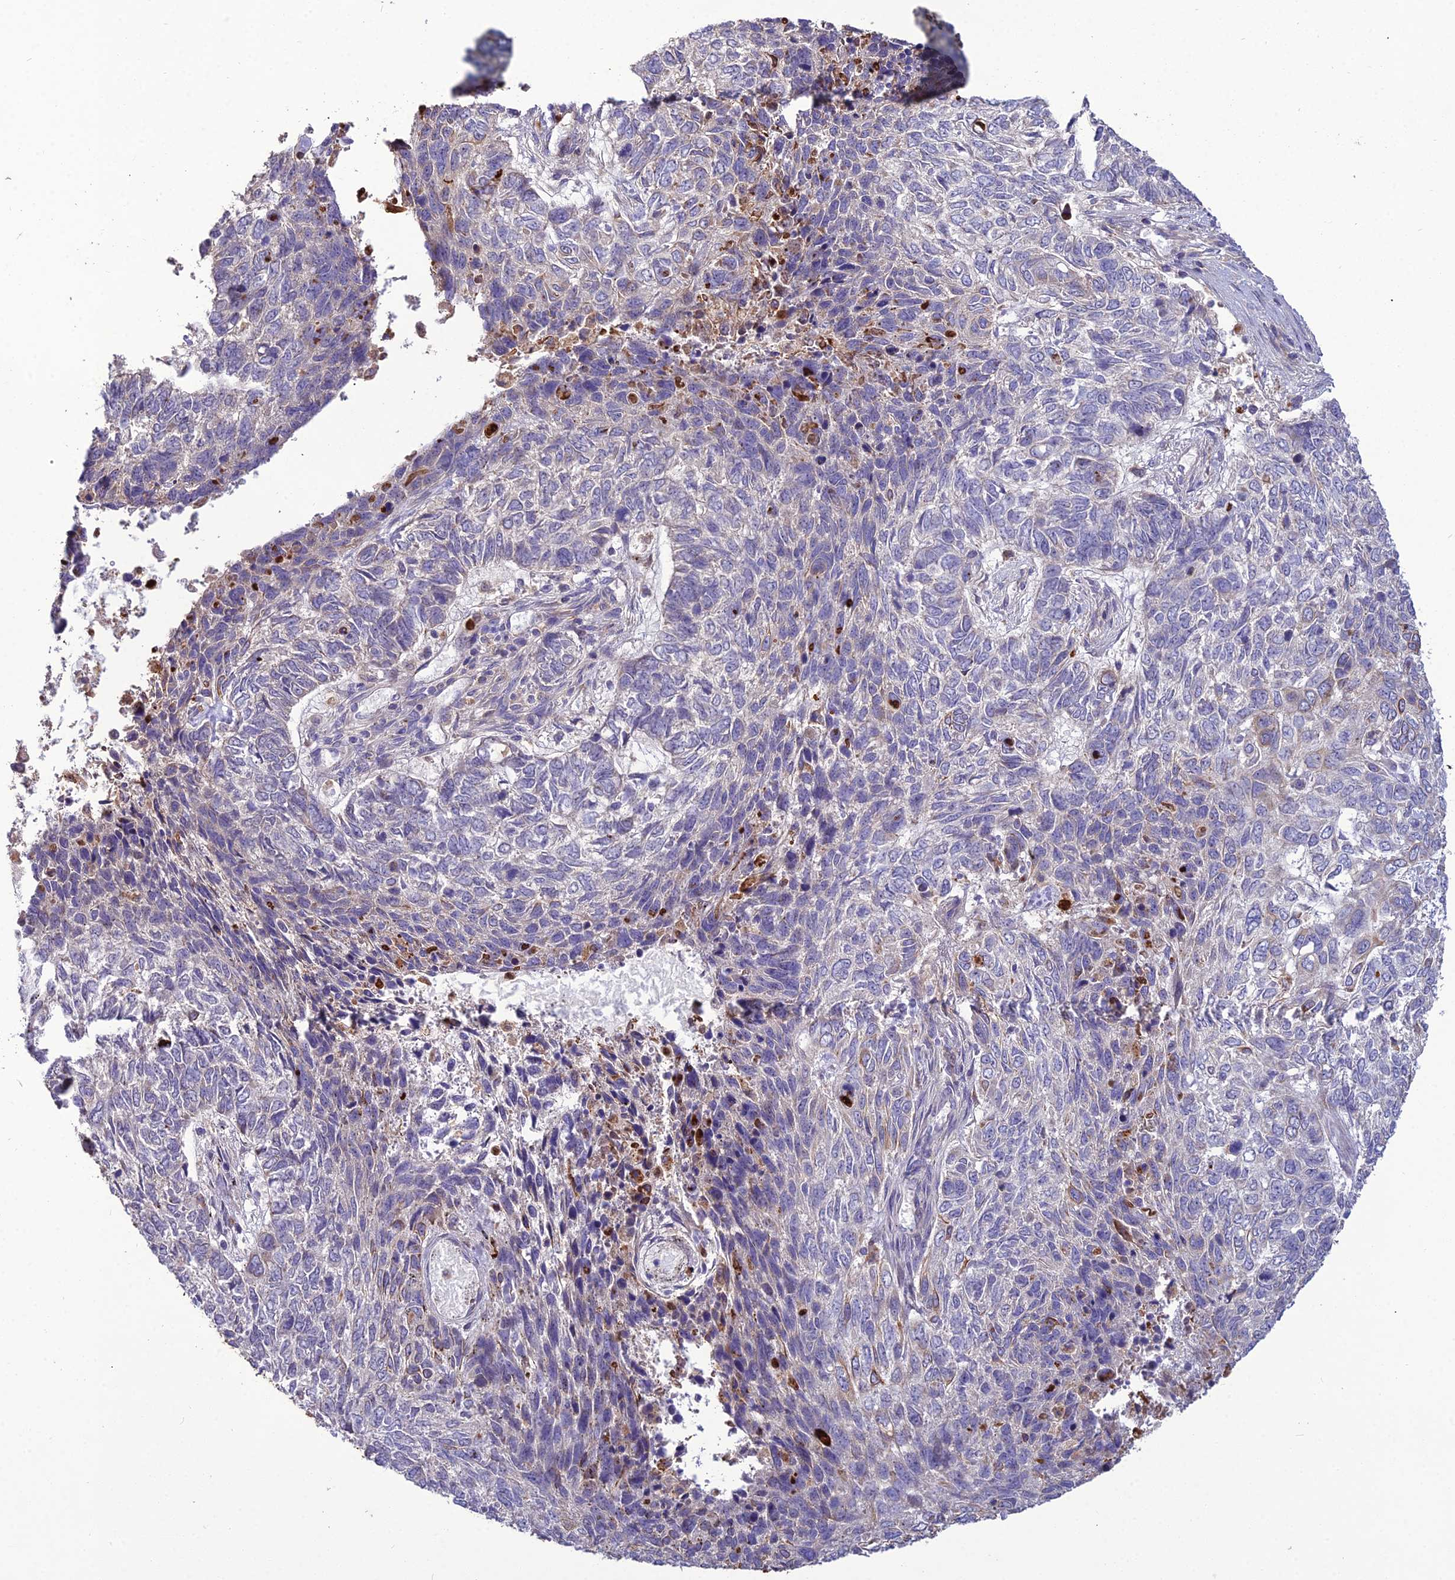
{"staining": {"intensity": "negative", "quantity": "none", "location": "none"}, "tissue": "skin cancer", "cell_type": "Tumor cells", "image_type": "cancer", "snomed": [{"axis": "morphology", "description": "Basal cell carcinoma"}, {"axis": "topography", "description": "Skin"}], "caption": "There is no significant expression in tumor cells of basal cell carcinoma (skin). (Stains: DAB (3,3'-diaminobenzidine) IHC with hematoxylin counter stain, Microscopy: brightfield microscopy at high magnification).", "gene": "EID2", "patient": {"sex": "female", "age": 65}}